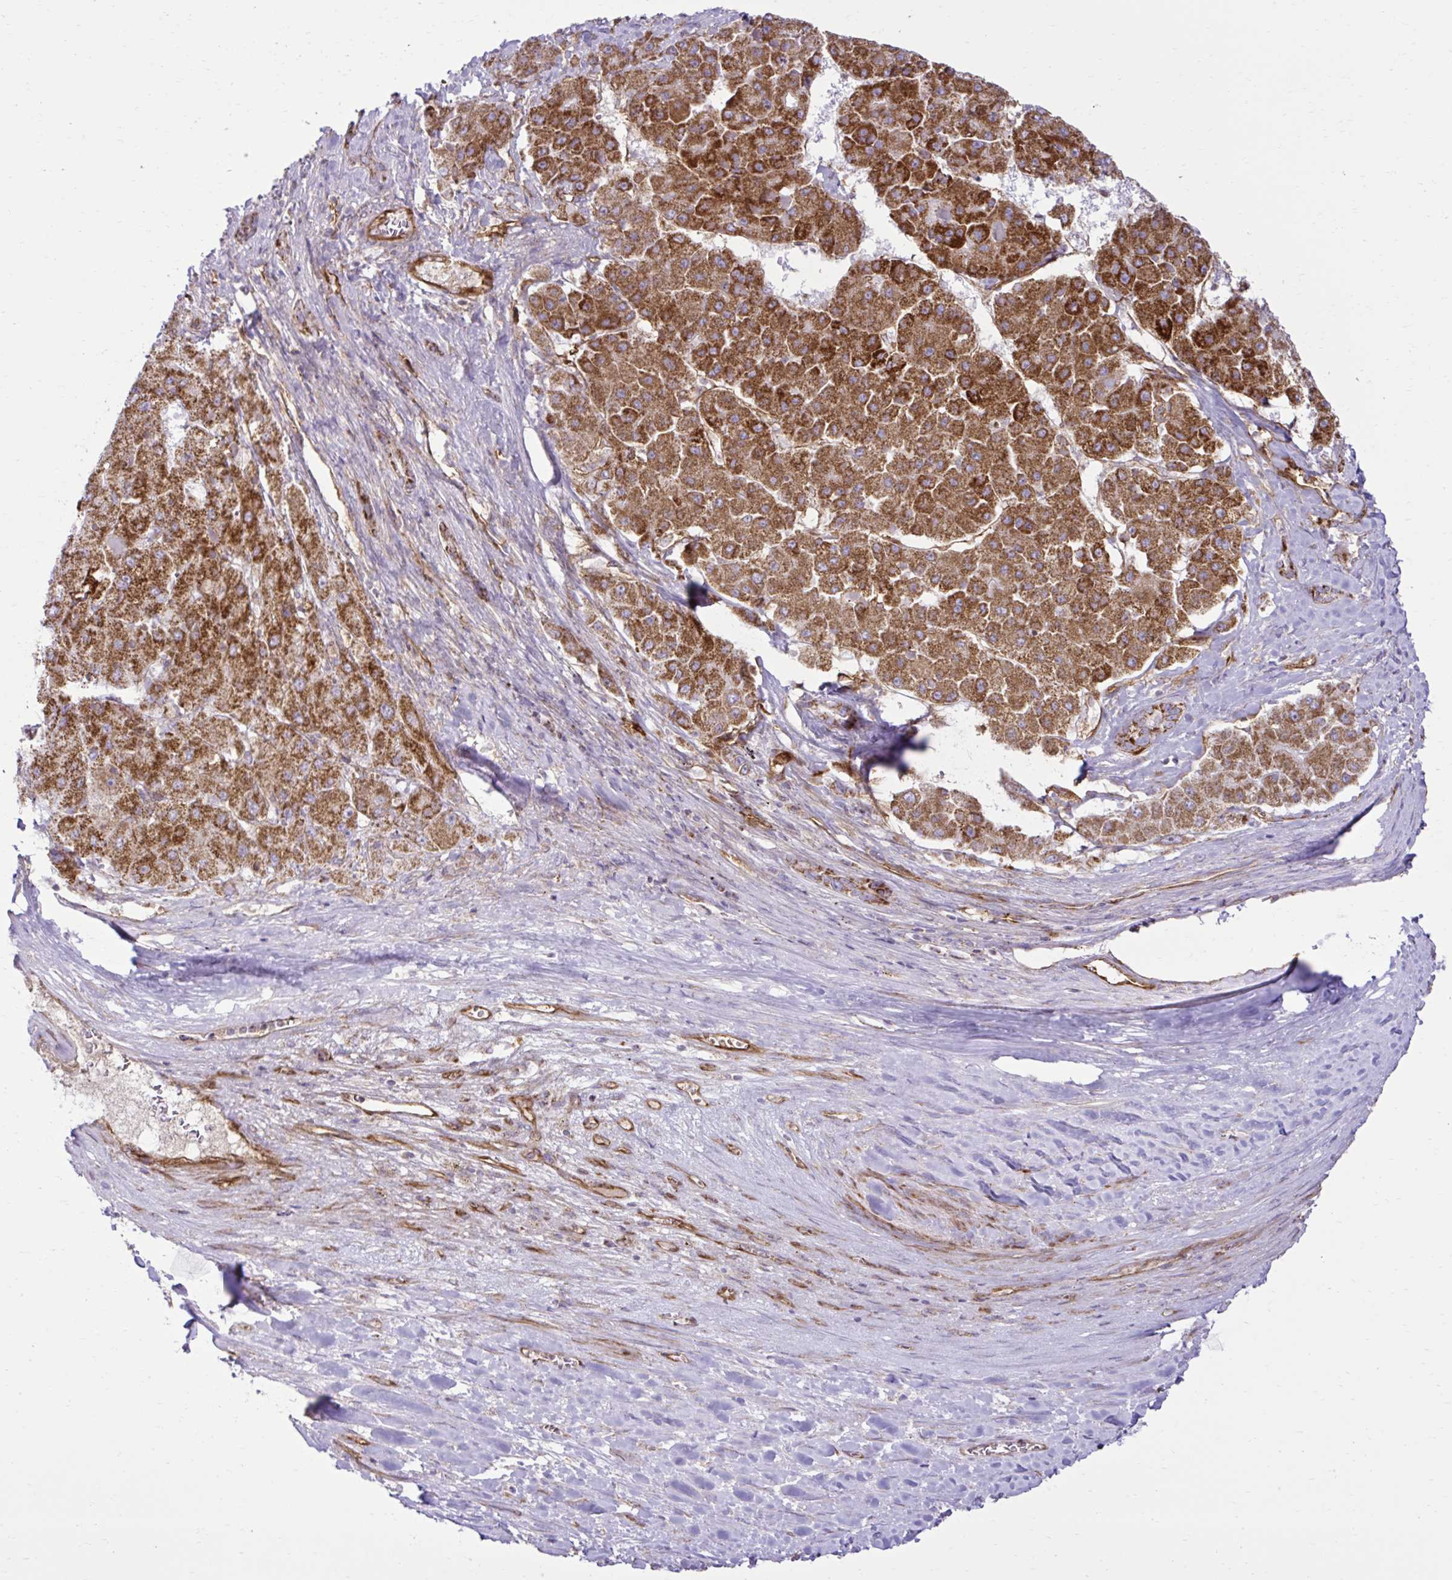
{"staining": {"intensity": "strong", "quantity": ">75%", "location": "cytoplasmic/membranous"}, "tissue": "liver cancer", "cell_type": "Tumor cells", "image_type": "cancer", "snomed": [{"axis": "morphology", "description": "Carcinoma, Hepatocellular, NOS"}, {"axis": "topography", "description": "Liver"}], "caption": "DAB (3,3'-diaminobenzidine) immunohistochemical staining of human liver cancer (hepatocellular carcinoma) shows strong cytoplasmic/membranous protein positivity in approximately >75% of tumor cells.", "gene": "LIMS1", "patient": {"sex": "female", "age": 73}}